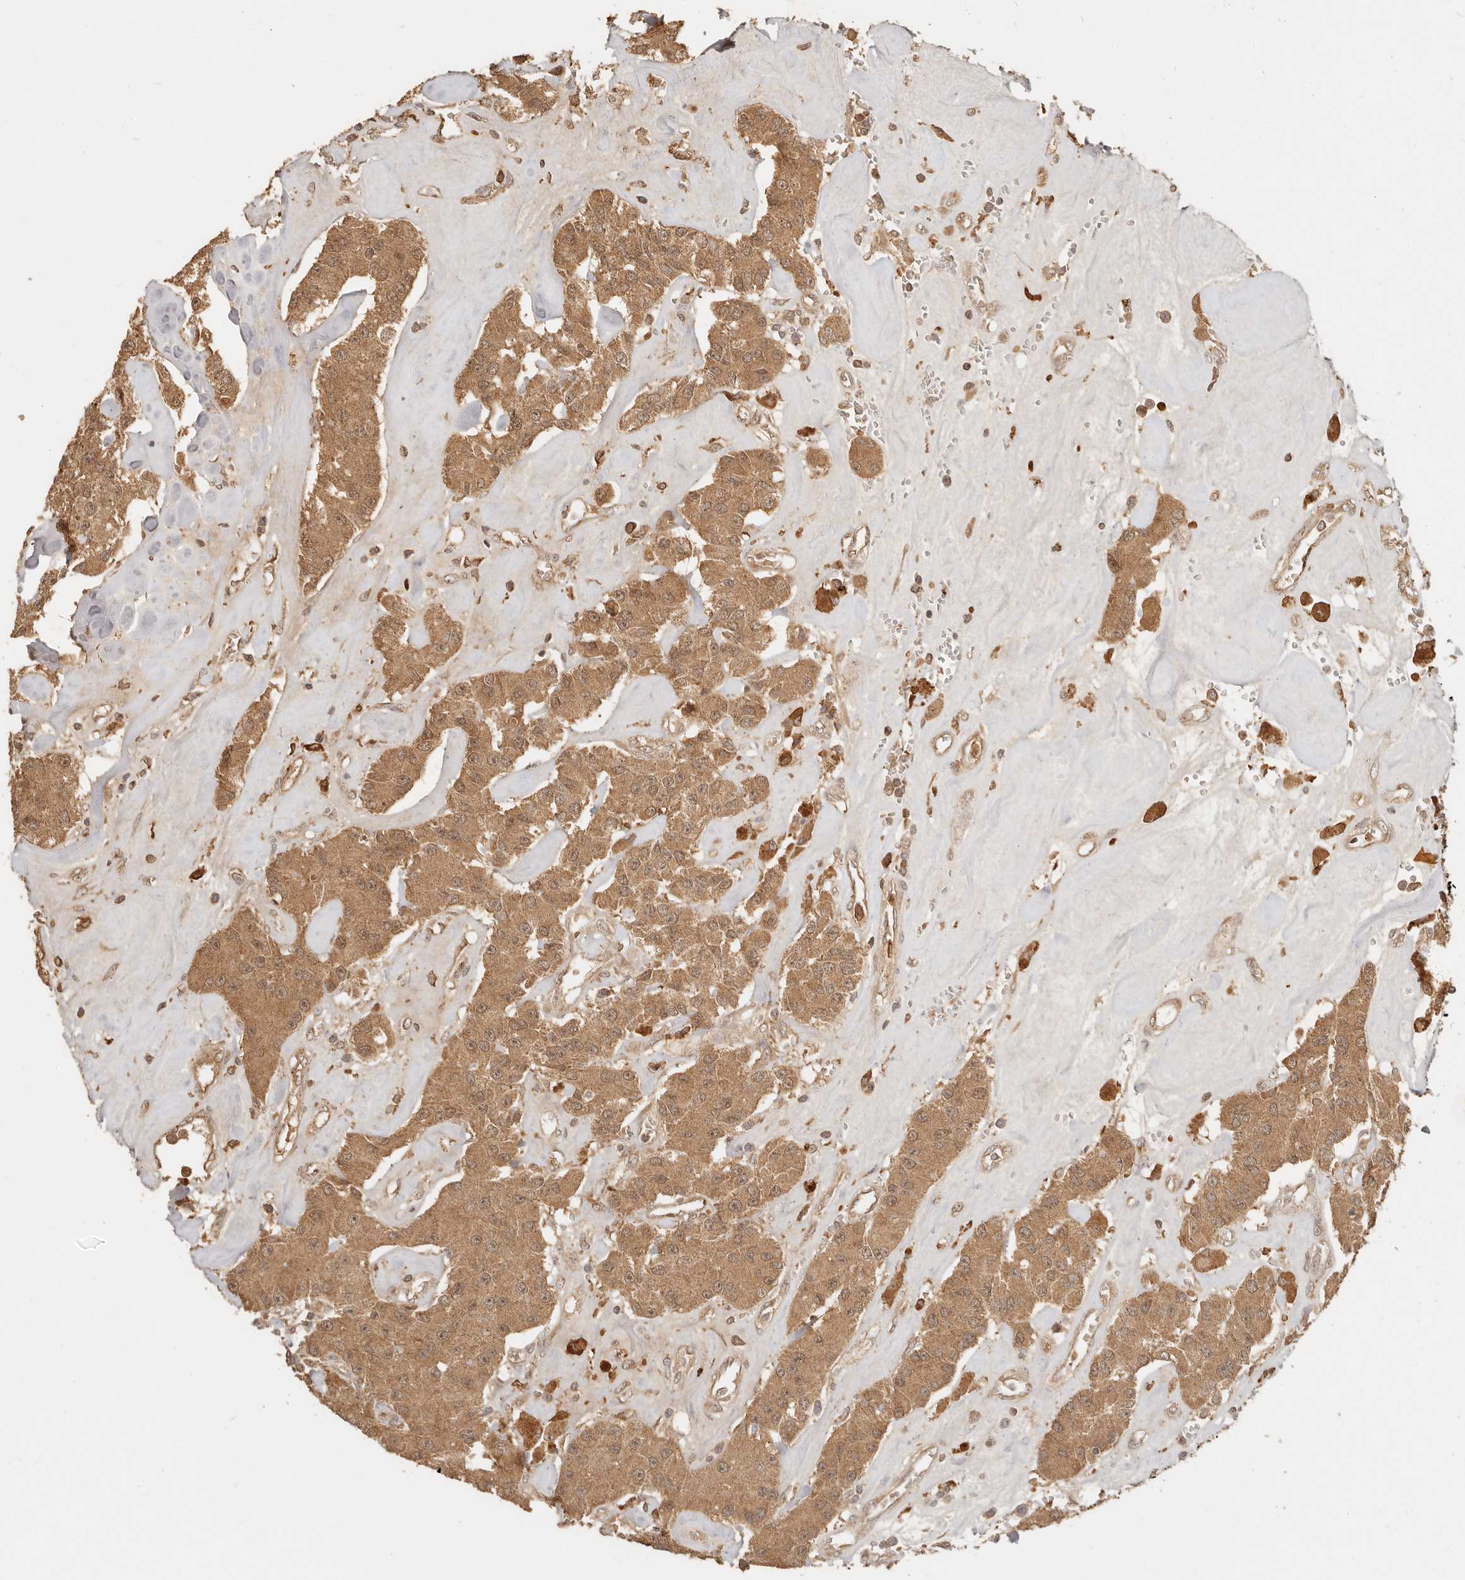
{"staining": {"intensity": "moderate", "quantity": ">75%", "location": "cytoplasmic/membranous,nuclear"}, "tissue": "carcinoid", "cell_type": "Tumor cells", "image_type": "cancer", "snomed": [{"axis": "morphology", "description": "Carcinoid, malignant, NOS"}, {"axis": "topography", "description": "Pancreas"}], "caption": "The immunohistochemical stain shows moderate cytoplasmic/membranous and nuclear staining in tumor cells of carcinoid tissue.", "gene": "INTS11", "patient": {"sex": "male", "age": 41}}